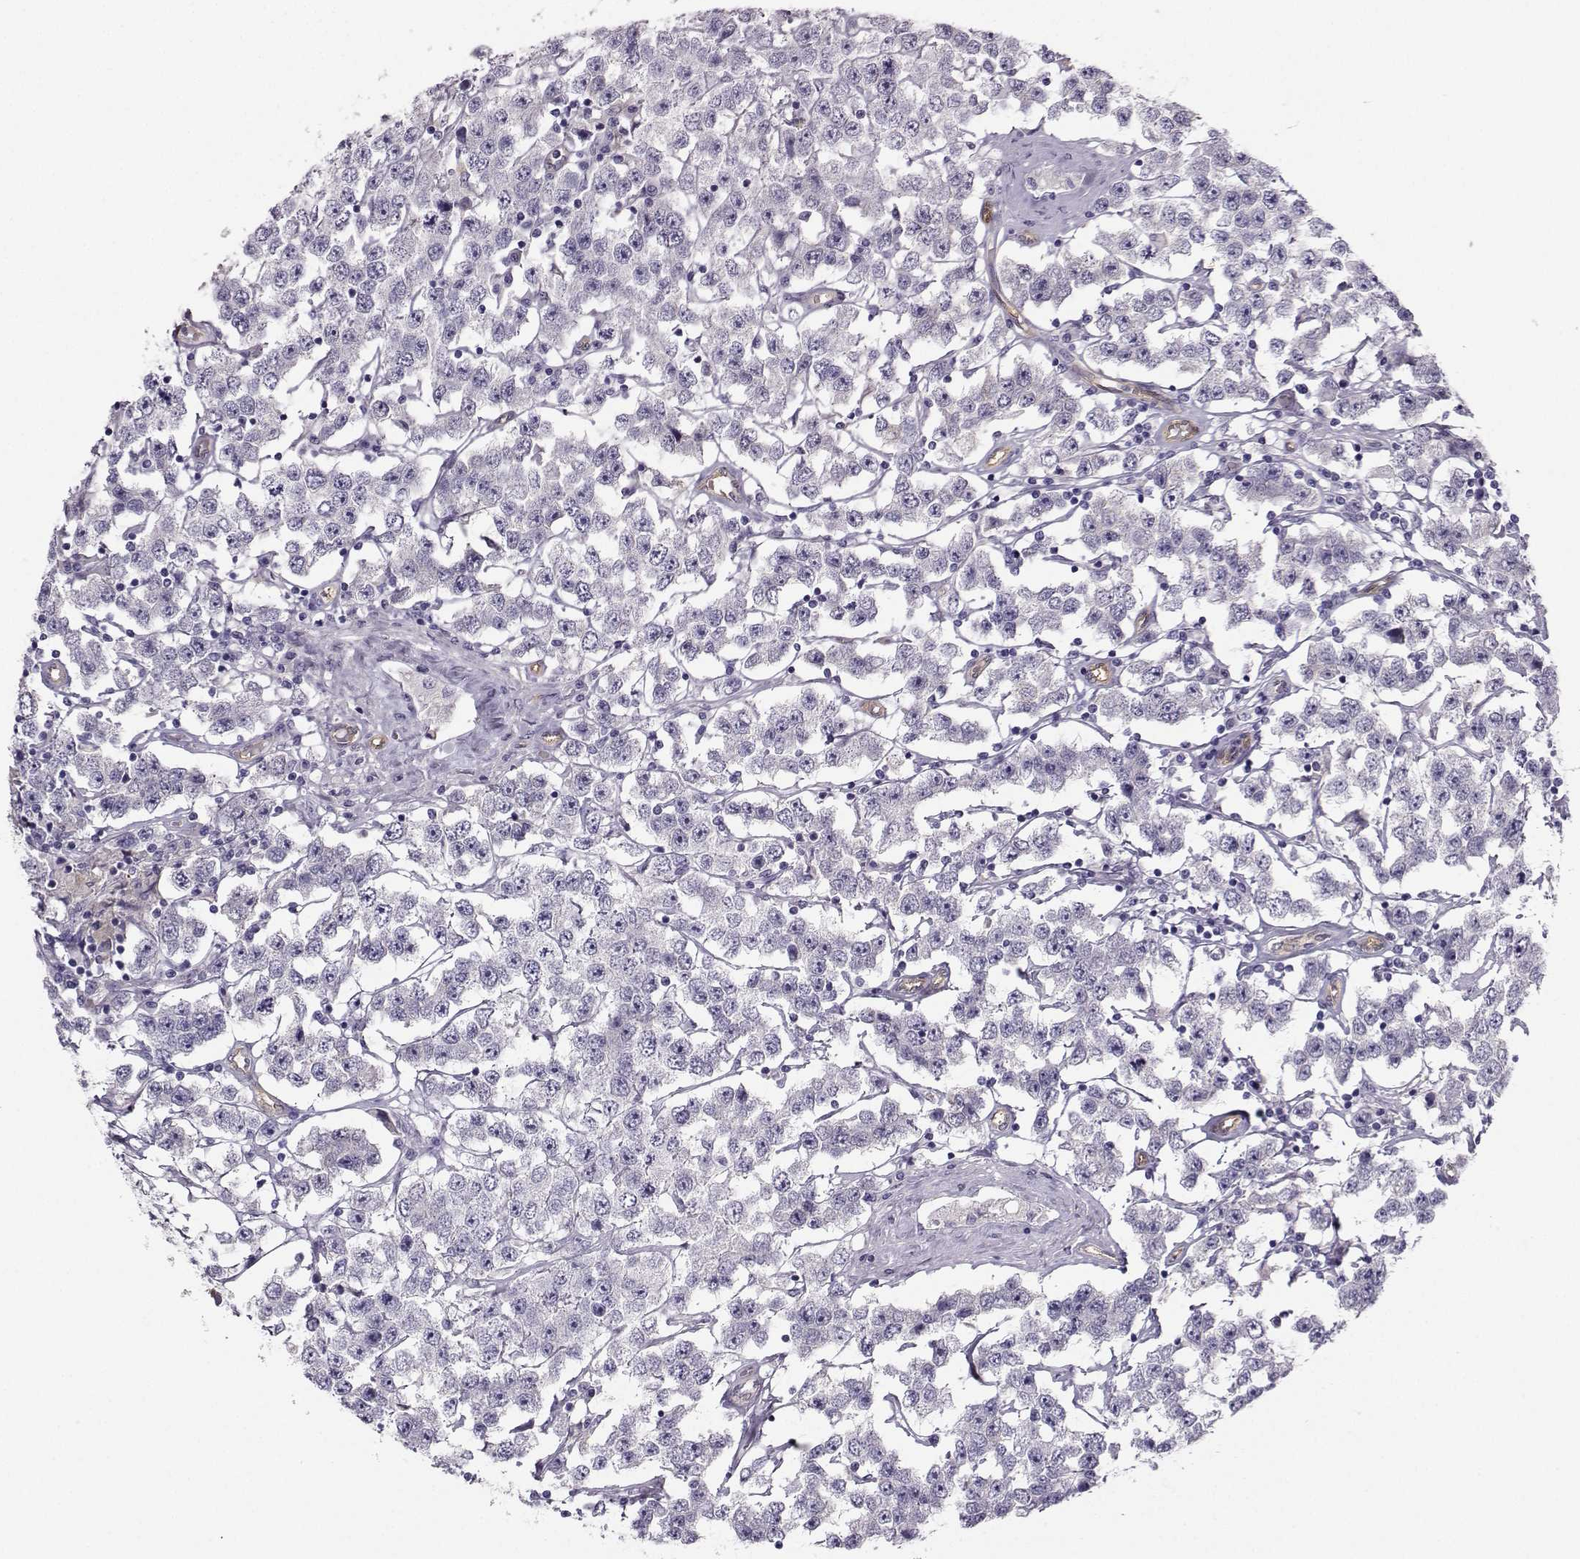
{"staining": {"intensity": "negative", "quantity": "none", "location": "none"}, "tissue": "testis cancer", "cell_type": "Tumor cells", "image_type": "cancer", "snomed": [{"axis": "morphology", "description": "Seminoma, NOS"}, {"axis": "topography", "description": "Testis"}], "caption": "Testis cancer was stained to show a protein in brown. There is no significant expression in tumor cells.", "gene": "NQO1", "patient": {"sex": "male", "age": 52}}